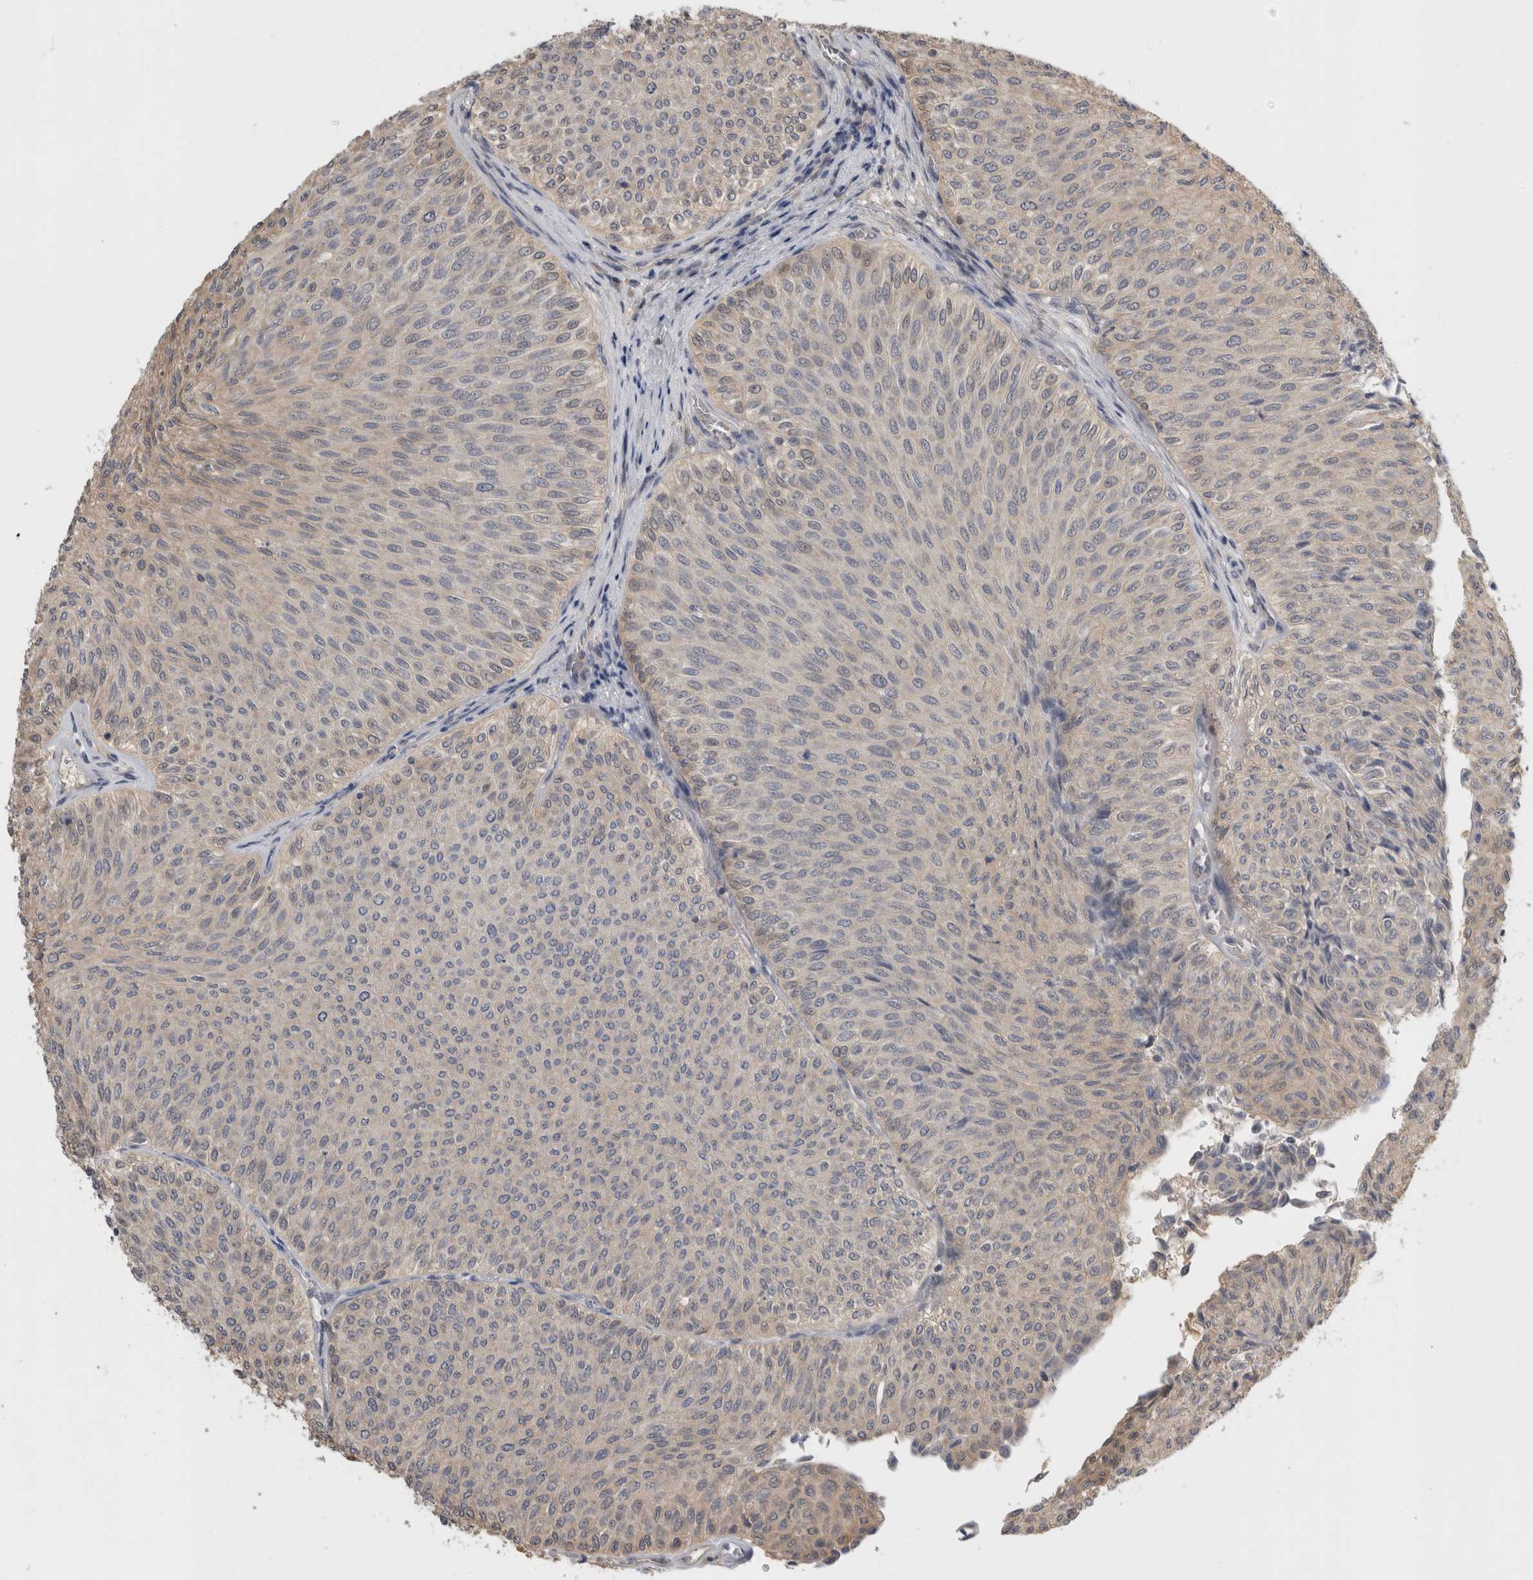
{"staining": {"intensity": "weak", "quantity": "<25%", "location": "cytoplasmic/membranous"}, "tissue": "urothelial cancer", "cell_type": "Tumor cells", "image_type": "cancer", "snomed": [{"axis": "morphology", "description": "Urothelial carcinoma, Low grade"}, {"axis": "topography", "description": "Urinary bladder"}], "caption": "Immunohistochemical staining of human urothelial cancer exhibits no significant expression in tumor cells. Nuclei are stained in blue.", "gene": "PGM1", "patient": {"sex": "male", "age": 78}}